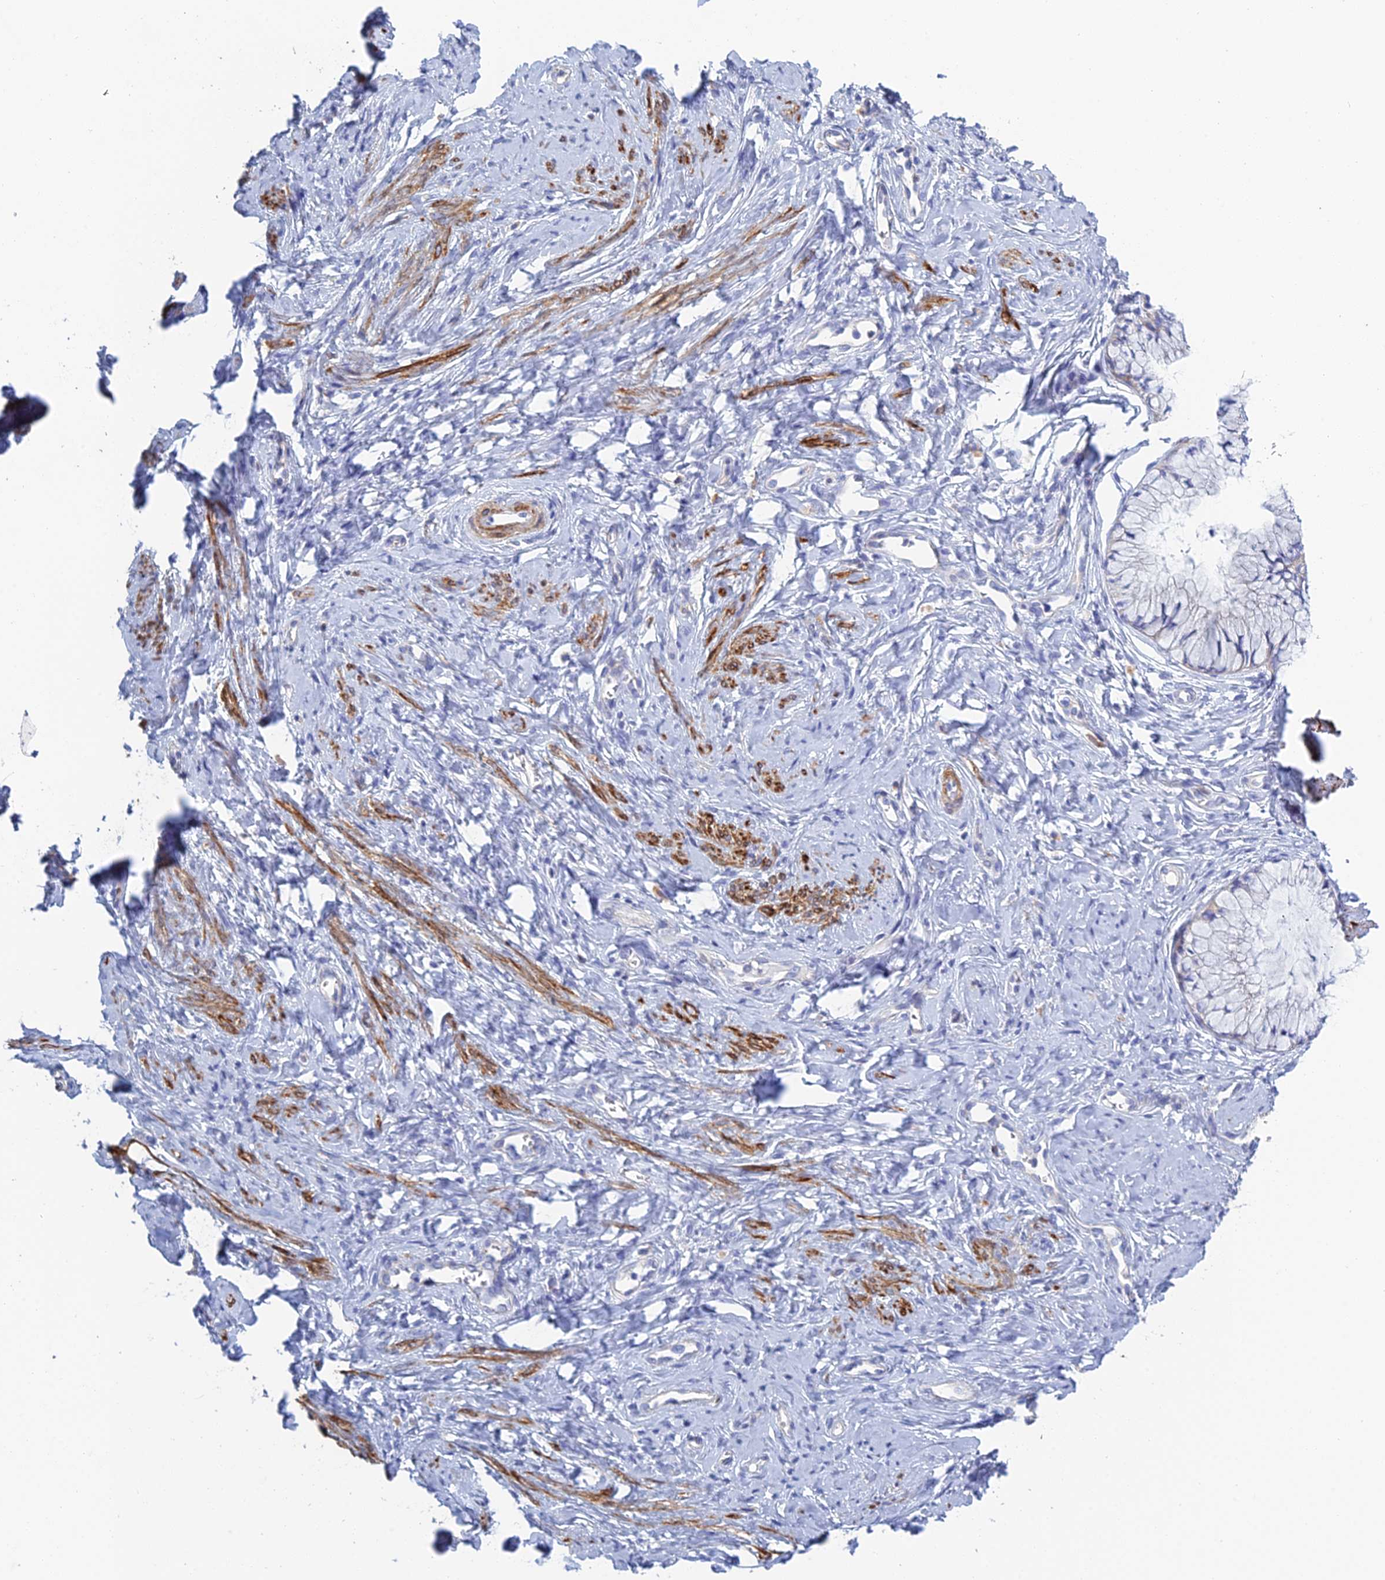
{"staining": {"intensity": "negative", "quantity": "none", "location": "none"}, "tissue": "cervix", "cell_type": "Glandular cells", "image_type": "normal", "snomed": [{"axis": "morphology", "description": "Normal tissue, NOS"}, {"axis": "topography", "description": "Cervix"}], "caption": "This is an immunohistochemistry (IHC) histopathology image of unremarkable cervix. There is no staining in glandular cells.", "gene": "PCDHA8", "patient": {"sex": "female", "age": 42}}